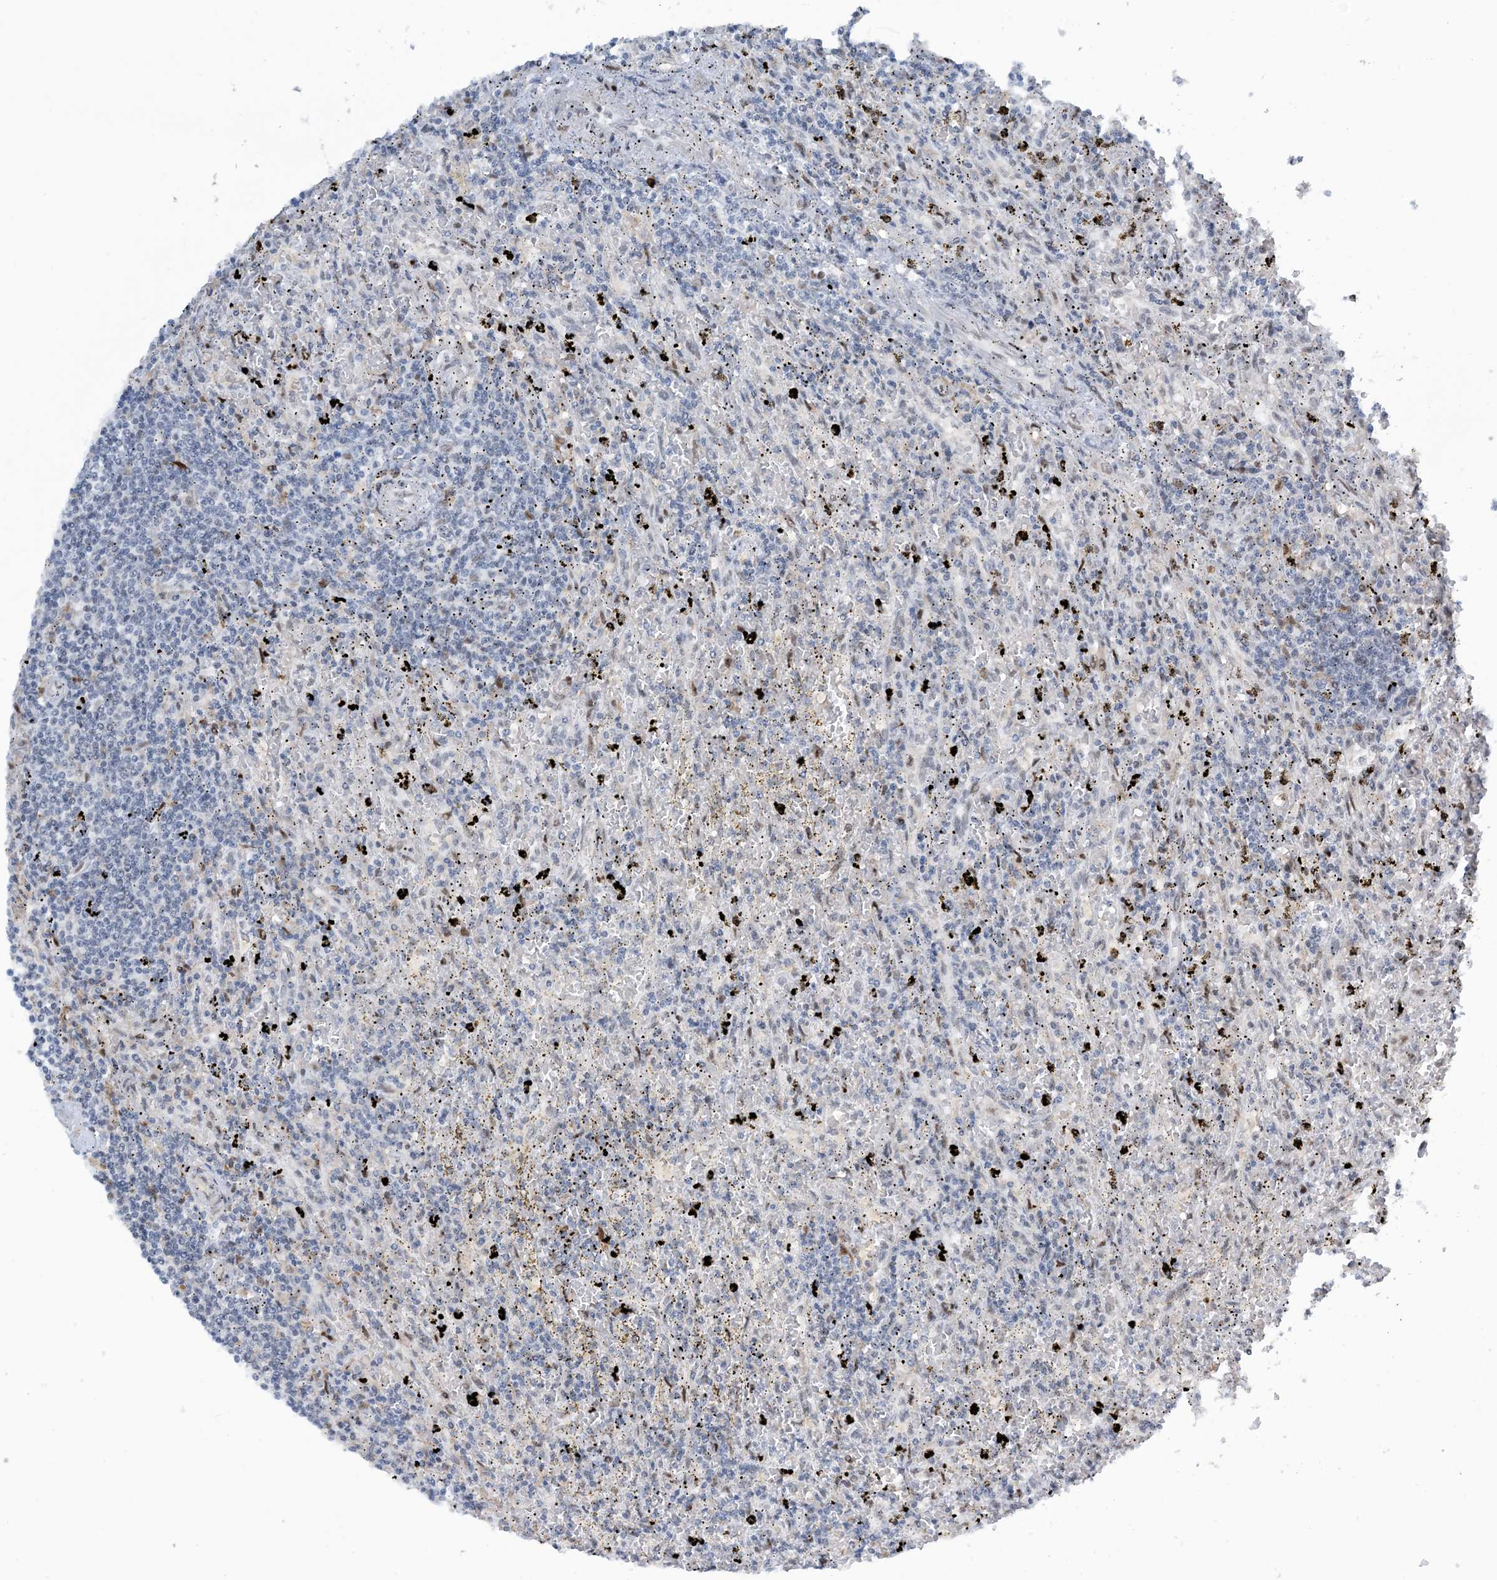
{"staining": {"intensity": "negative", "quantity": "none", "location": "none"}, "tissue": "lymphoma", "cell_type": "Tumor cells", "image_type": "cancer", "snomed": [{"axis": "morphology", "description": "Malignant lymphoma, non-Hodgkin's type, Low grade"}, {"axis": "topography", "description": "Spleen"}], "caption": "A high-resolution histopathology image shows immunohistochemistry staining of low-grade malignant lymphoma, non-Hodgkin's type, which demonstrates no significant positivity in tumor cells.", "gene": "HEMK1", "patient": {"sex": "male", "age": 76}}